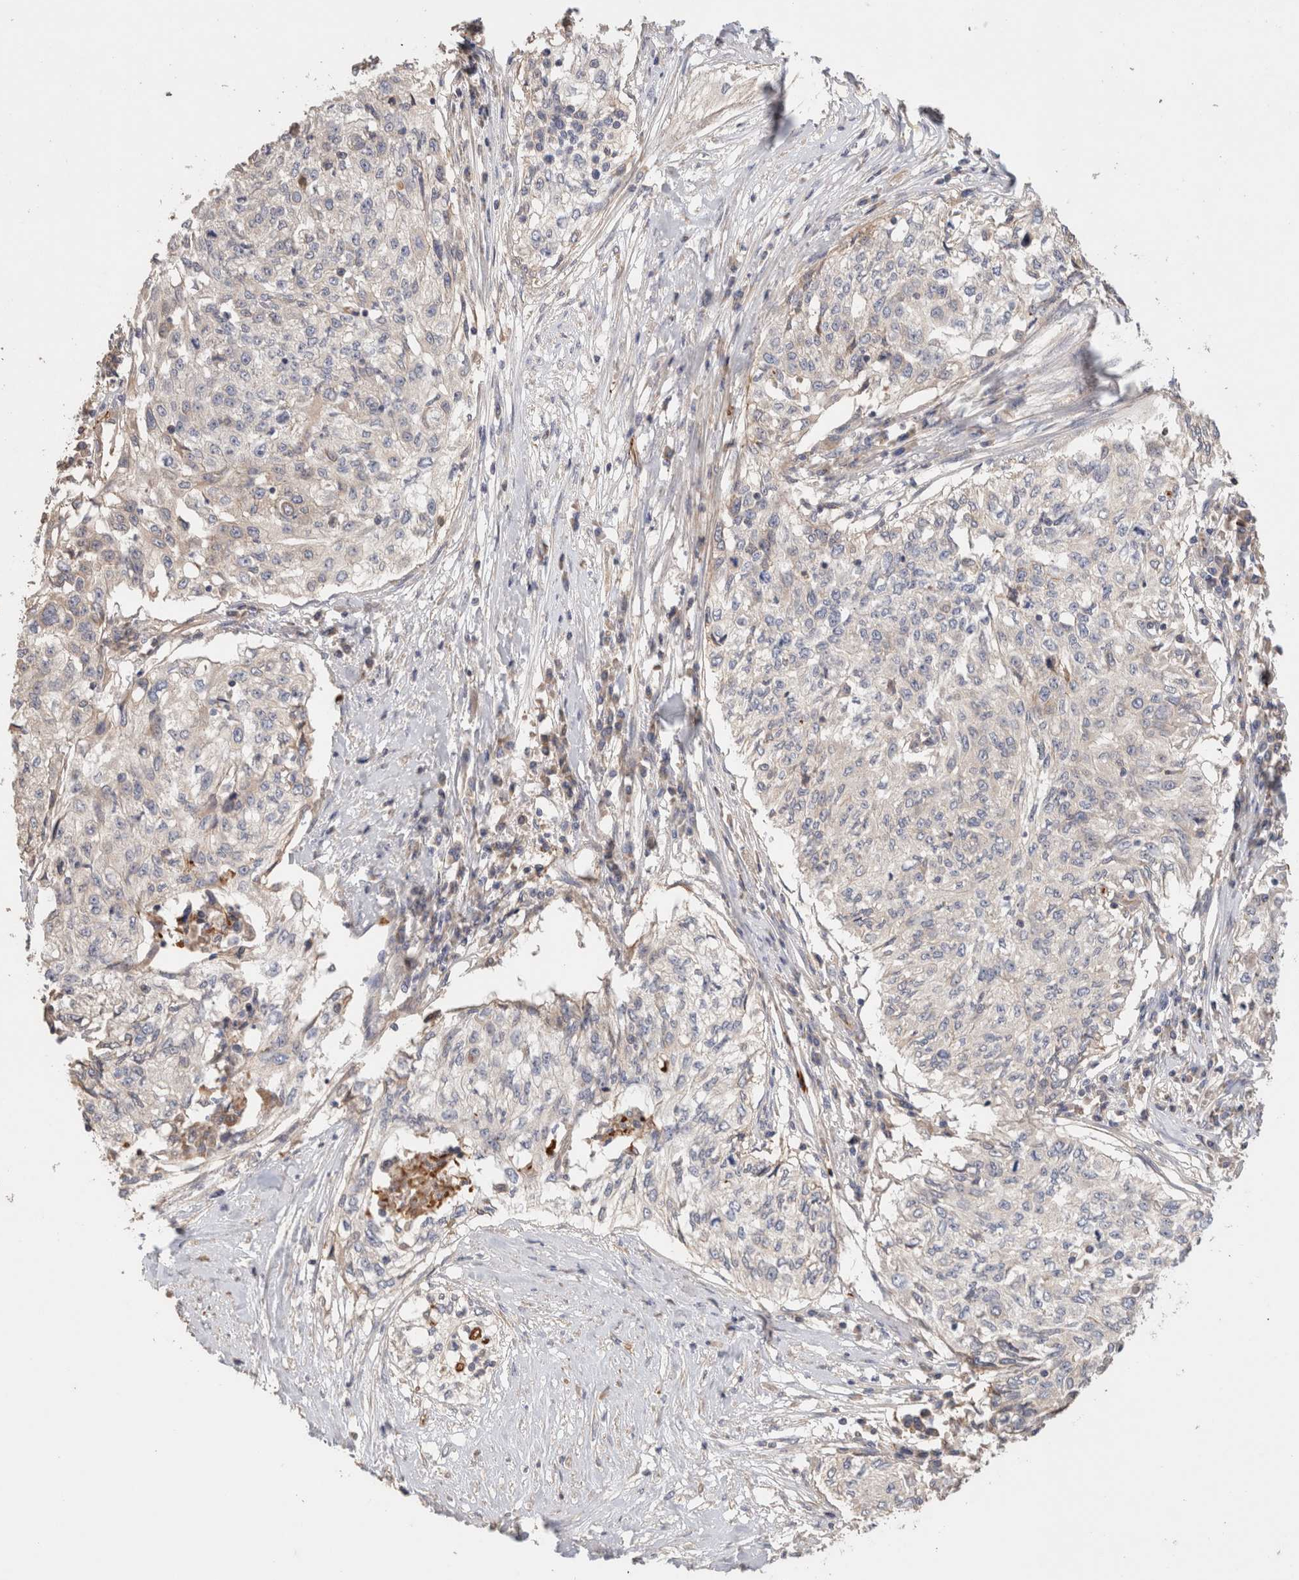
{"staining": {"intensity": "negative", "quantity": "none", "location": "none"}, "tissue": "cervical cancer", "cell_type": "Tumor cells", "image_type": "cancer", "snomed": [{"axis": "morphology", "description": "Squamous cell carcinoma, NOS"}, {"axis": "topography", "description": "Cervix"}], "caption": "Tumor cells show no significant protein staining in cervical cancer.", "gene": "PROS1", "patient": {"sex": "female", "age": 57}}